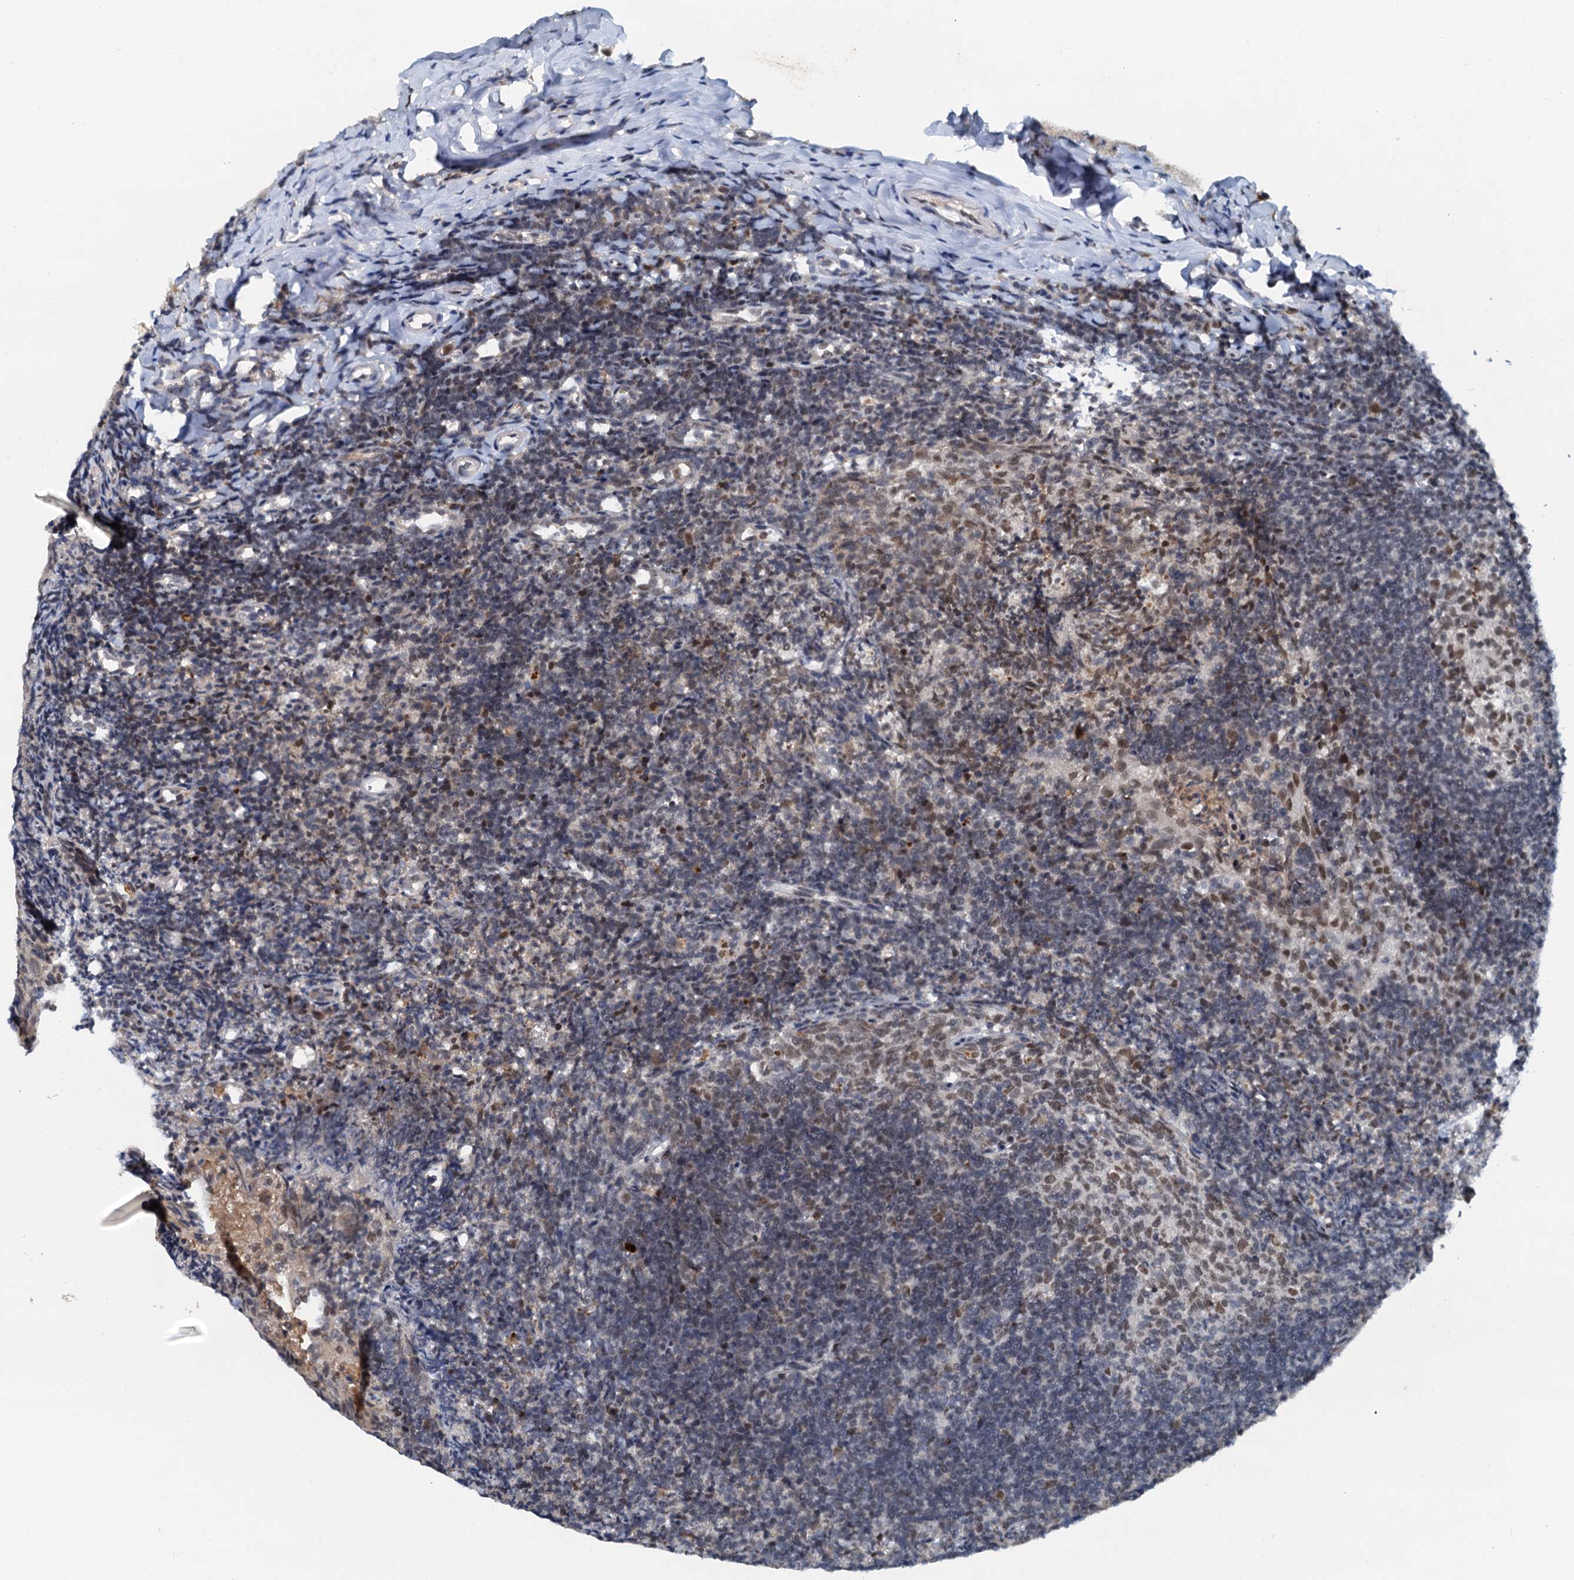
{"staining": {"intensity": "moderate", "quantity": ">75%", "location": "nuclear"}, "tissue": "tonsil", "cell_type": "Germinal center cells", "image_type": "normal", "snomed": [{"axis": "morphology", "description": "Normal tissue, NOS"}, {"axis": "topography", "description": "Tonsil"}], "caption": "High-magnification brightfield microscopy of normal tonsil stained with DAB (3,3'-diaminobenzidine) (brown) and counterstained with hematoxylin (blue). germinal center cells exhibit moderate nuclear positivity is present in approximately>75% of cells.", "gene": "SNRPD1", "patient": {"sex": "female", "age": 10}}